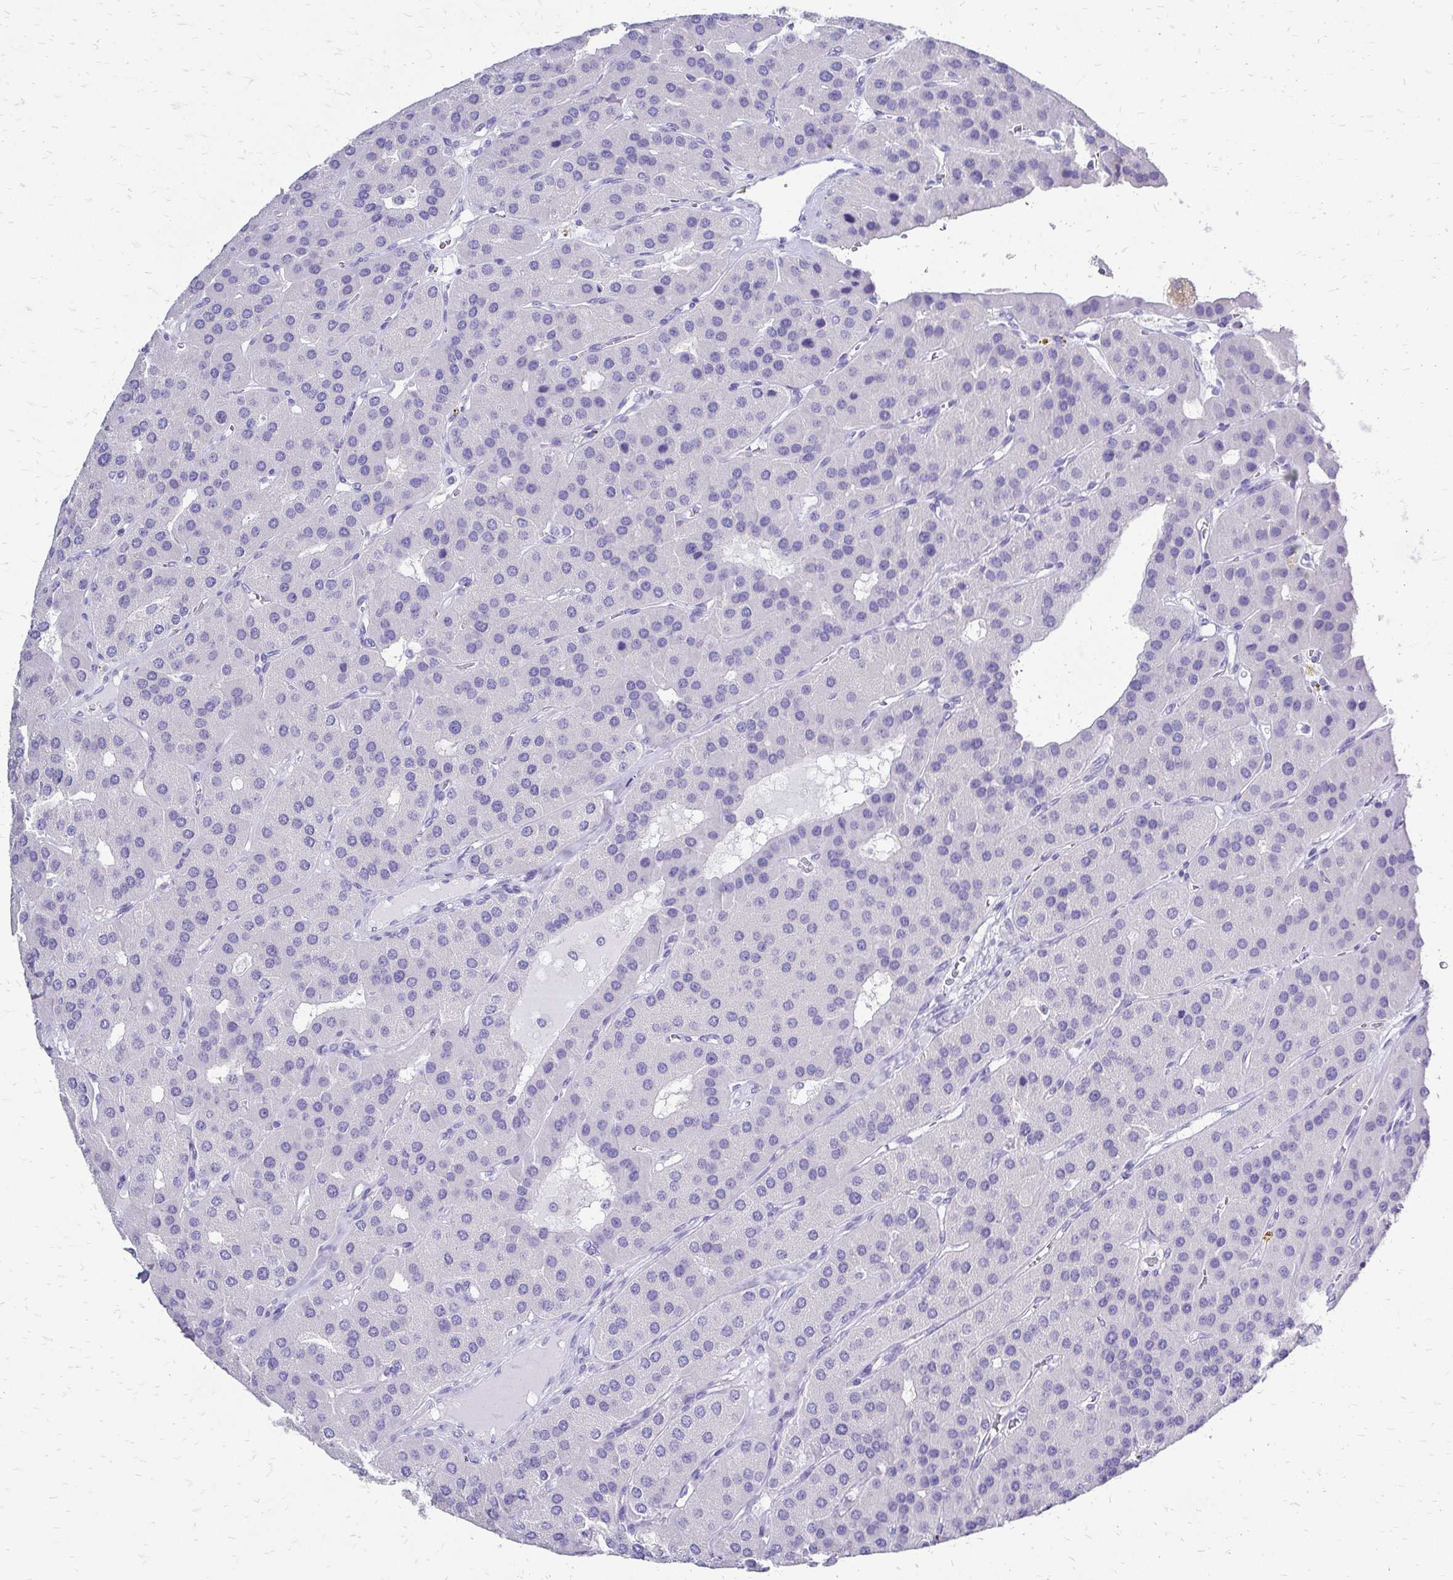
{"staining": {"intensity": "negative", "quantity": "none", "location": "none"}, "tissue": "parathyroid gland", "cell_type": "Glandular cells", "image_type": "normal", "snomed": [{"axis": "morphology", "description": "Normal tissue, NOS"}, {"axis": "morphology", "description": "Adenoma, NOS"}, {"axis": "topography", "description": "Parathyroid gland"}], "caption": "Parathyroid gland stained for a protein using immunohistochemistry (IHC) demonstrates no staining glandular cells.", "gene": "SLC32A1", "patient": {"sex": "female", "age": 86}}